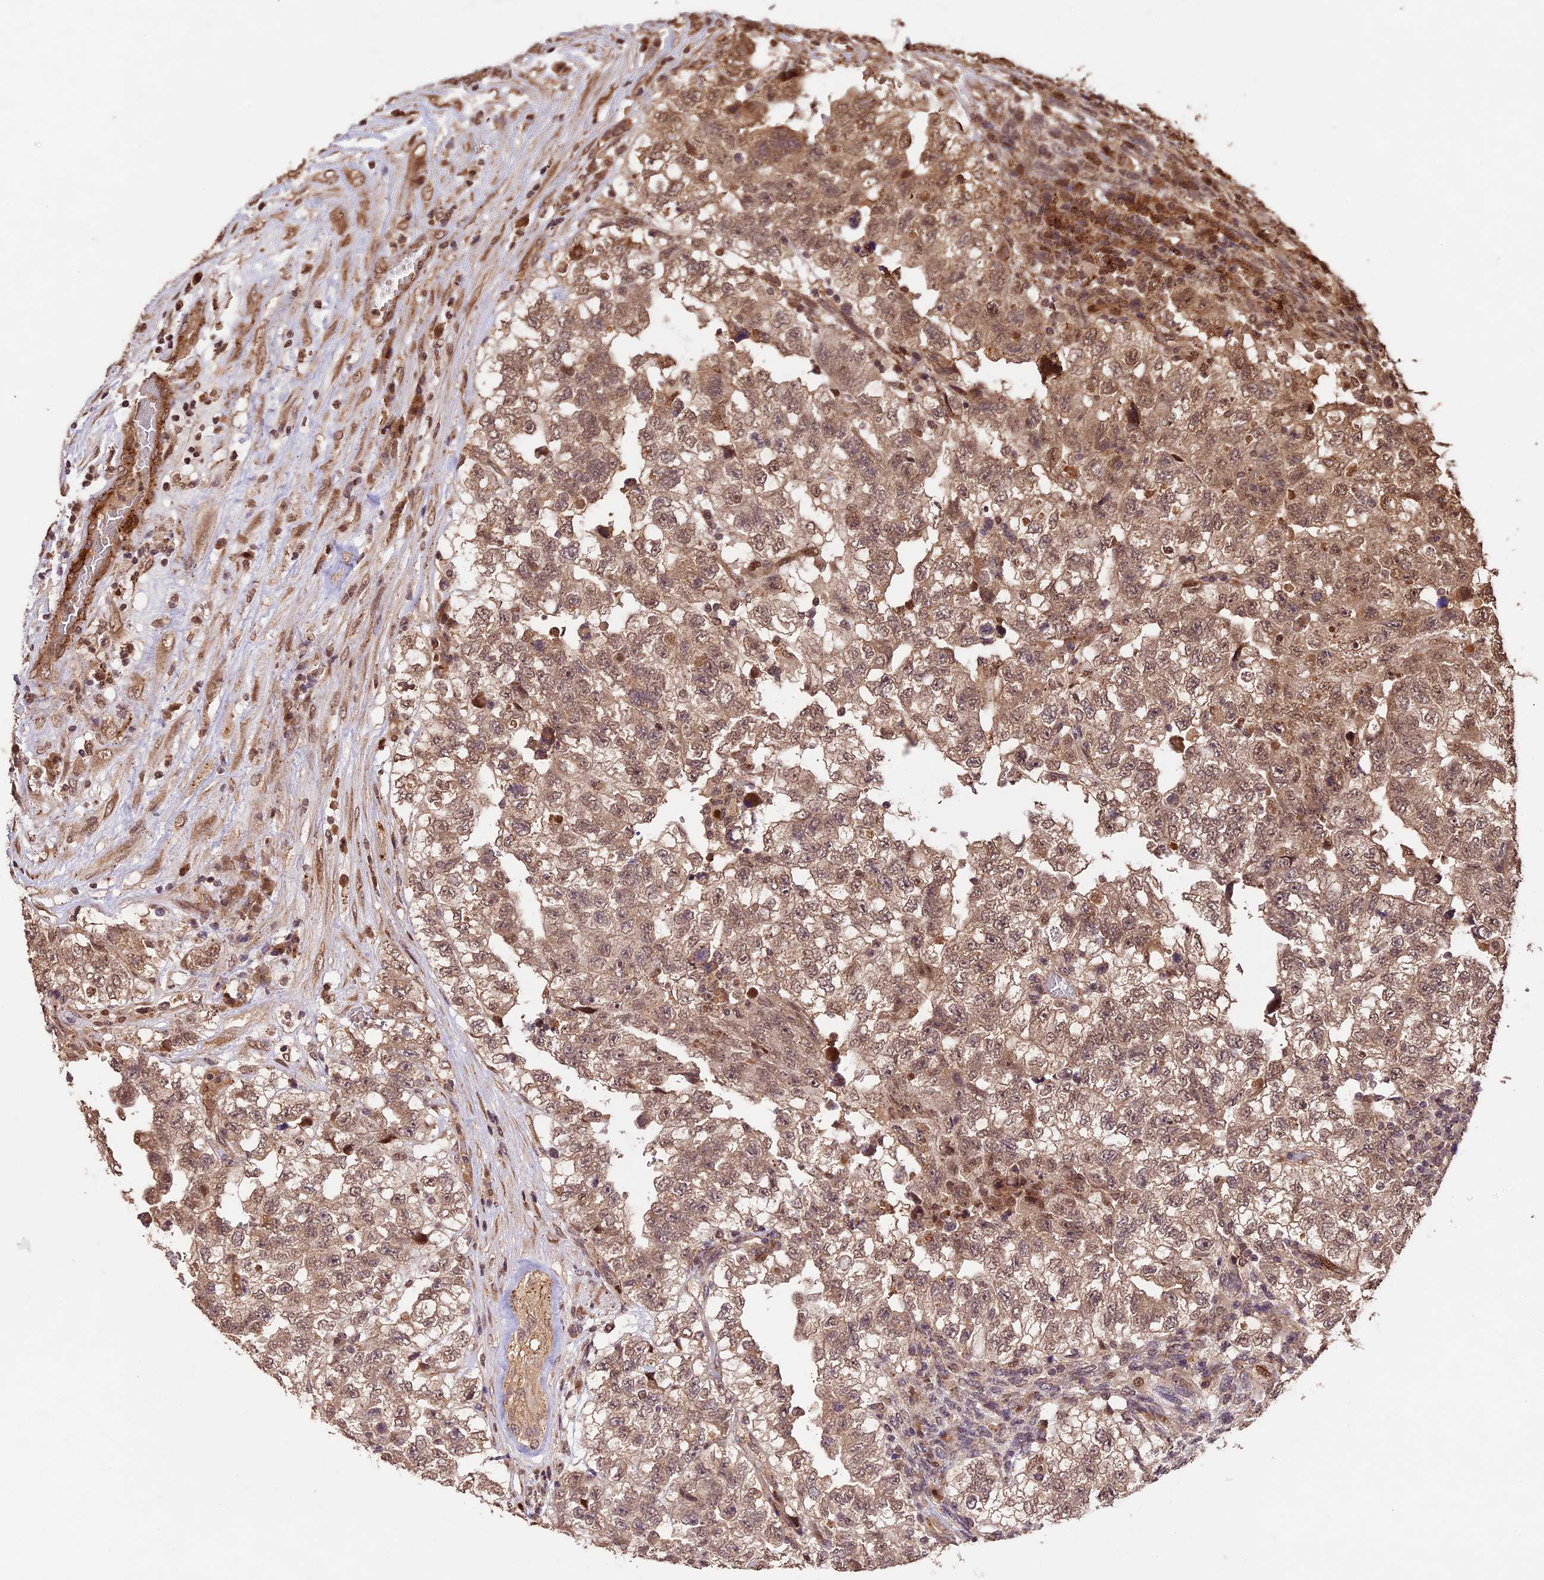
{"staining": {"intensity": "moderate", "quantity": ">75%", "location": "cytoplasmic/membranous,nuclear"}, "tissue": "testis cancer", "cell_type": "Tumor cells", "image_type": "cancer", "snomed": [{"axis": "morphology", "description": "Carcinoma, Embryonal, NOS"}, {"axis": "topography", "description": "Testis"}], "caption": "Immunohistochemistry (IHC) of human testis cancer (embryonal carcinoma) exhibits medium levels of moderate cytoplasmic/membranous and nuclear staining in about >75% of tumor cells. Using DAB (brown) and hematoxylin (blue) stains, captured at high magnification using brightfield microscopy.", "gene": "CDKN2AIP", "patient": {"sex": "male", "age": 36}}